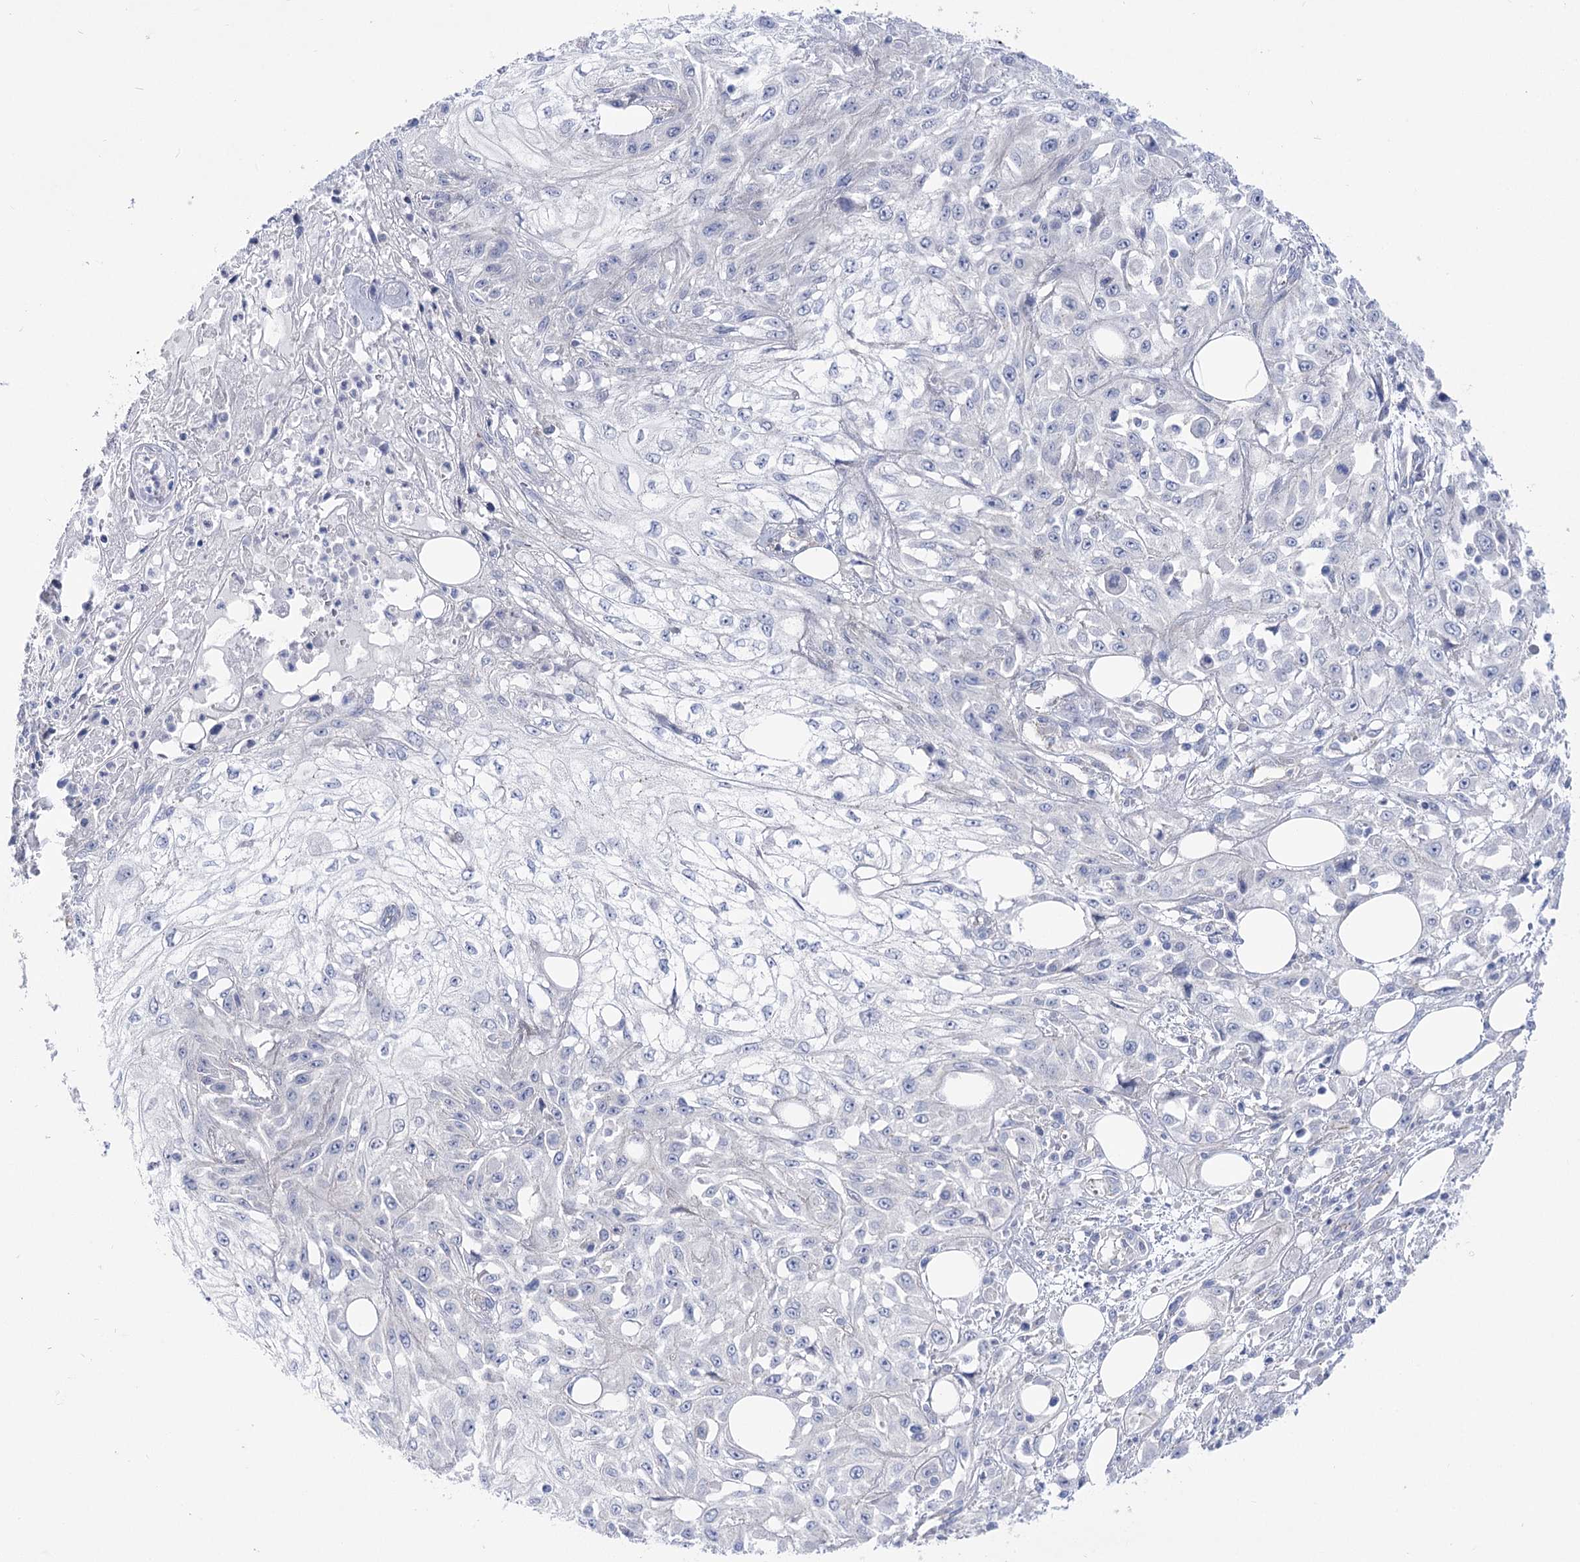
{"staining": {"intensity": "negative", "quantity": "none", "location": "none"}, "tissue": "skin cancer", "cell_type": "Tumor cells", "image_type": "cancer", "snomed": [{"axis": "morphology", "description": "Squamous cell carcinoma, NOS"}, {"axis": "morphology", "description": "Squamous cell carcinoma, metastatic, NOS"}, {"axis": "topography", "description": "Skin"}, {"axis": "topography", "description": "Lymph node"}], "caption": "Immunohistochemical staining of metastatic squamous cell carcinoma (skin) shows no significant positivity in tumor cells. (DAB IHC visualized using brightfield microscopy, high magnification).", "gene": "NRAP", "patient": {"sex": "male", "age": 75}}